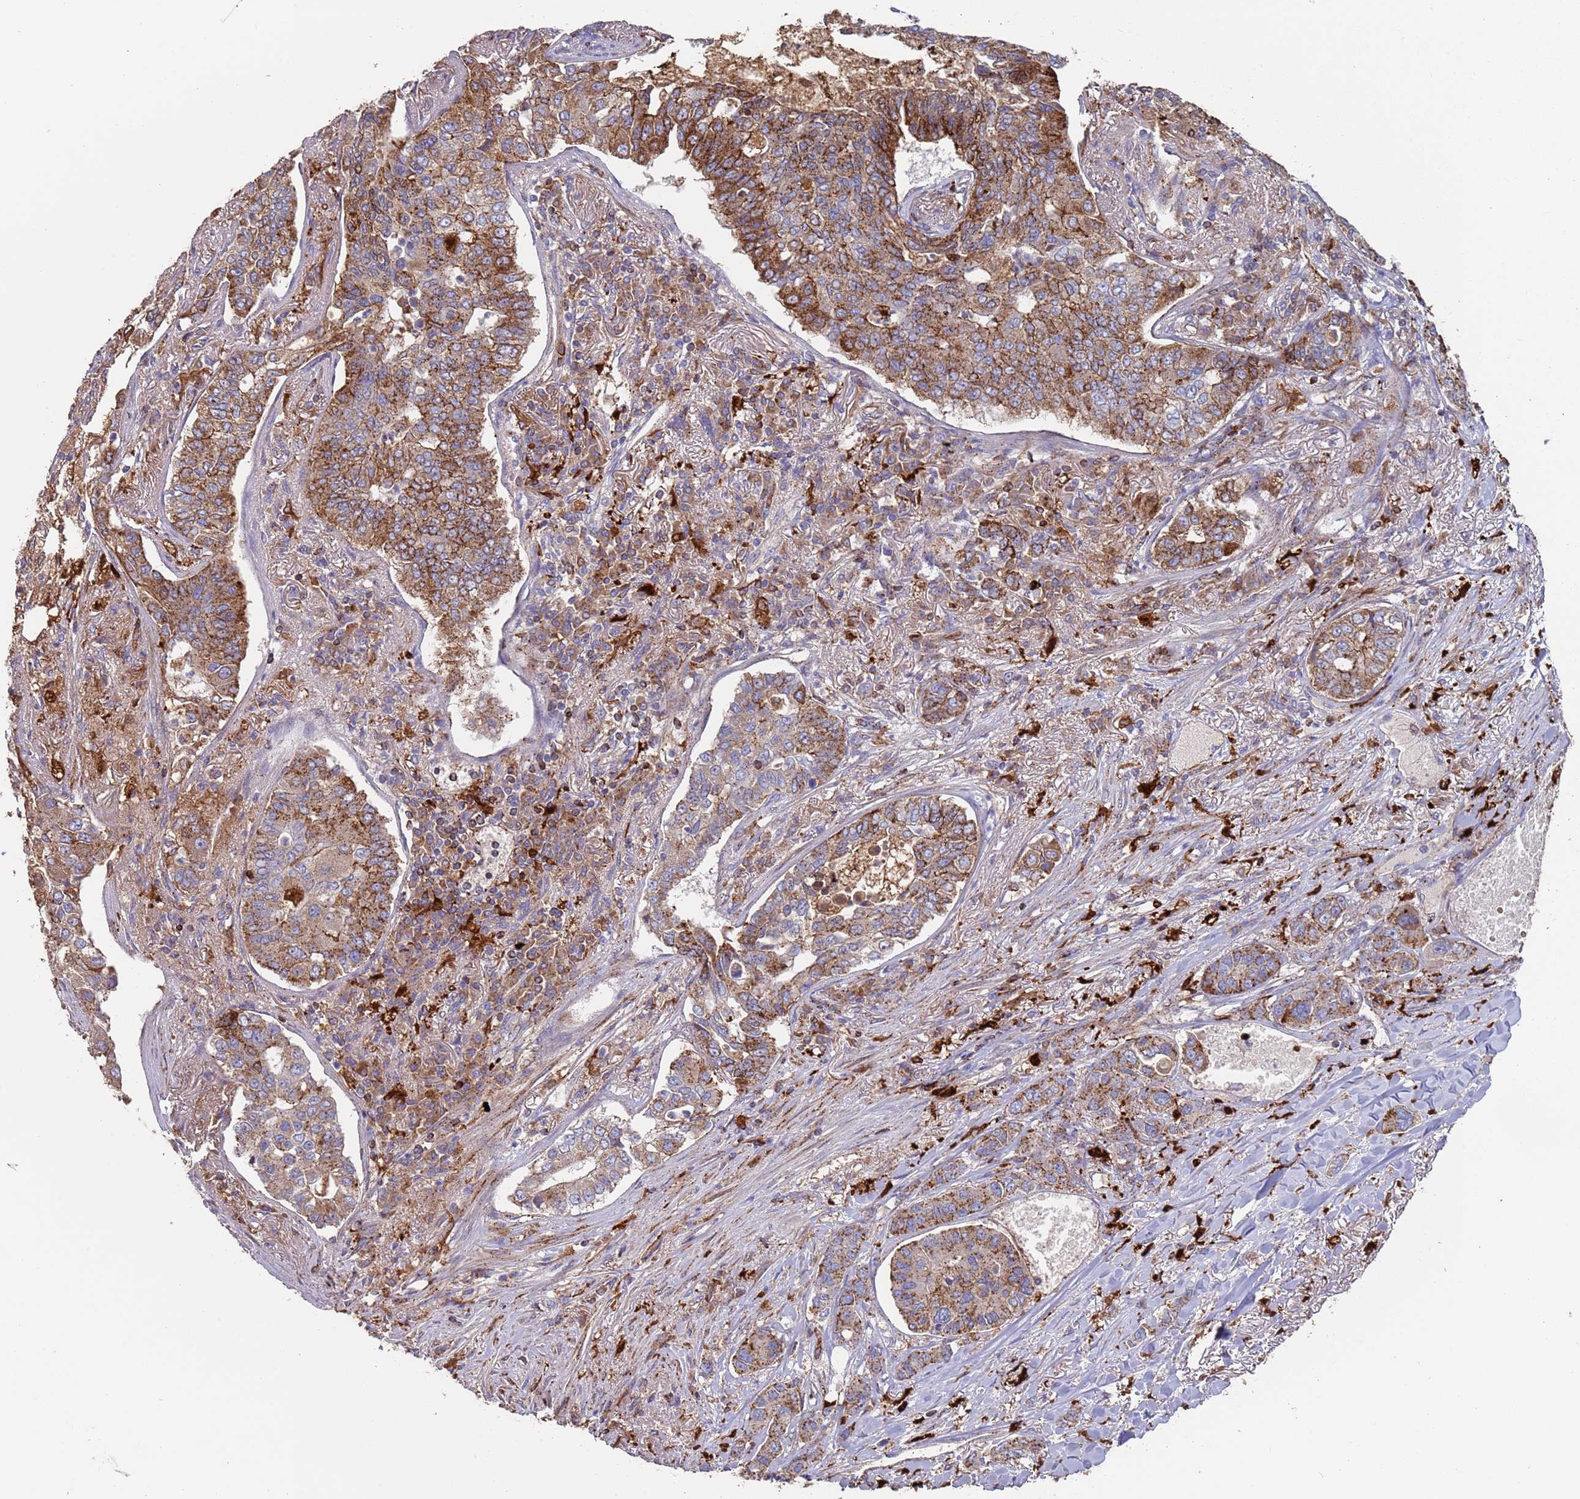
{"staining": {"intensity": "moderate", "quantity": ">75%", "location": "cytoplasmic/membranous"}, "tissue": "lung cancer", "cell_type": "Tumor cells", "image_type": "cancer", "snomed": [{"axis": "morphology", "description": "Adenocarcinoma, NOS"}, {"axis": "topography", "description": "Lung"}], "caption": "Immunohistochemistry of human adenocarcinoma (lung) shows medium levels of moderate cytoplasmic/membranous positivity in approximately >75% of tumor cells. The staining was performed using DAB (3,3'-diaminobenzidine) to visualize the protein expression in brown, while the nuclei were stained in blue with hematoxylin (Magnification: 20x).", "gene": "MALRD1", "patient": {"sex": "male", "age": 49}}